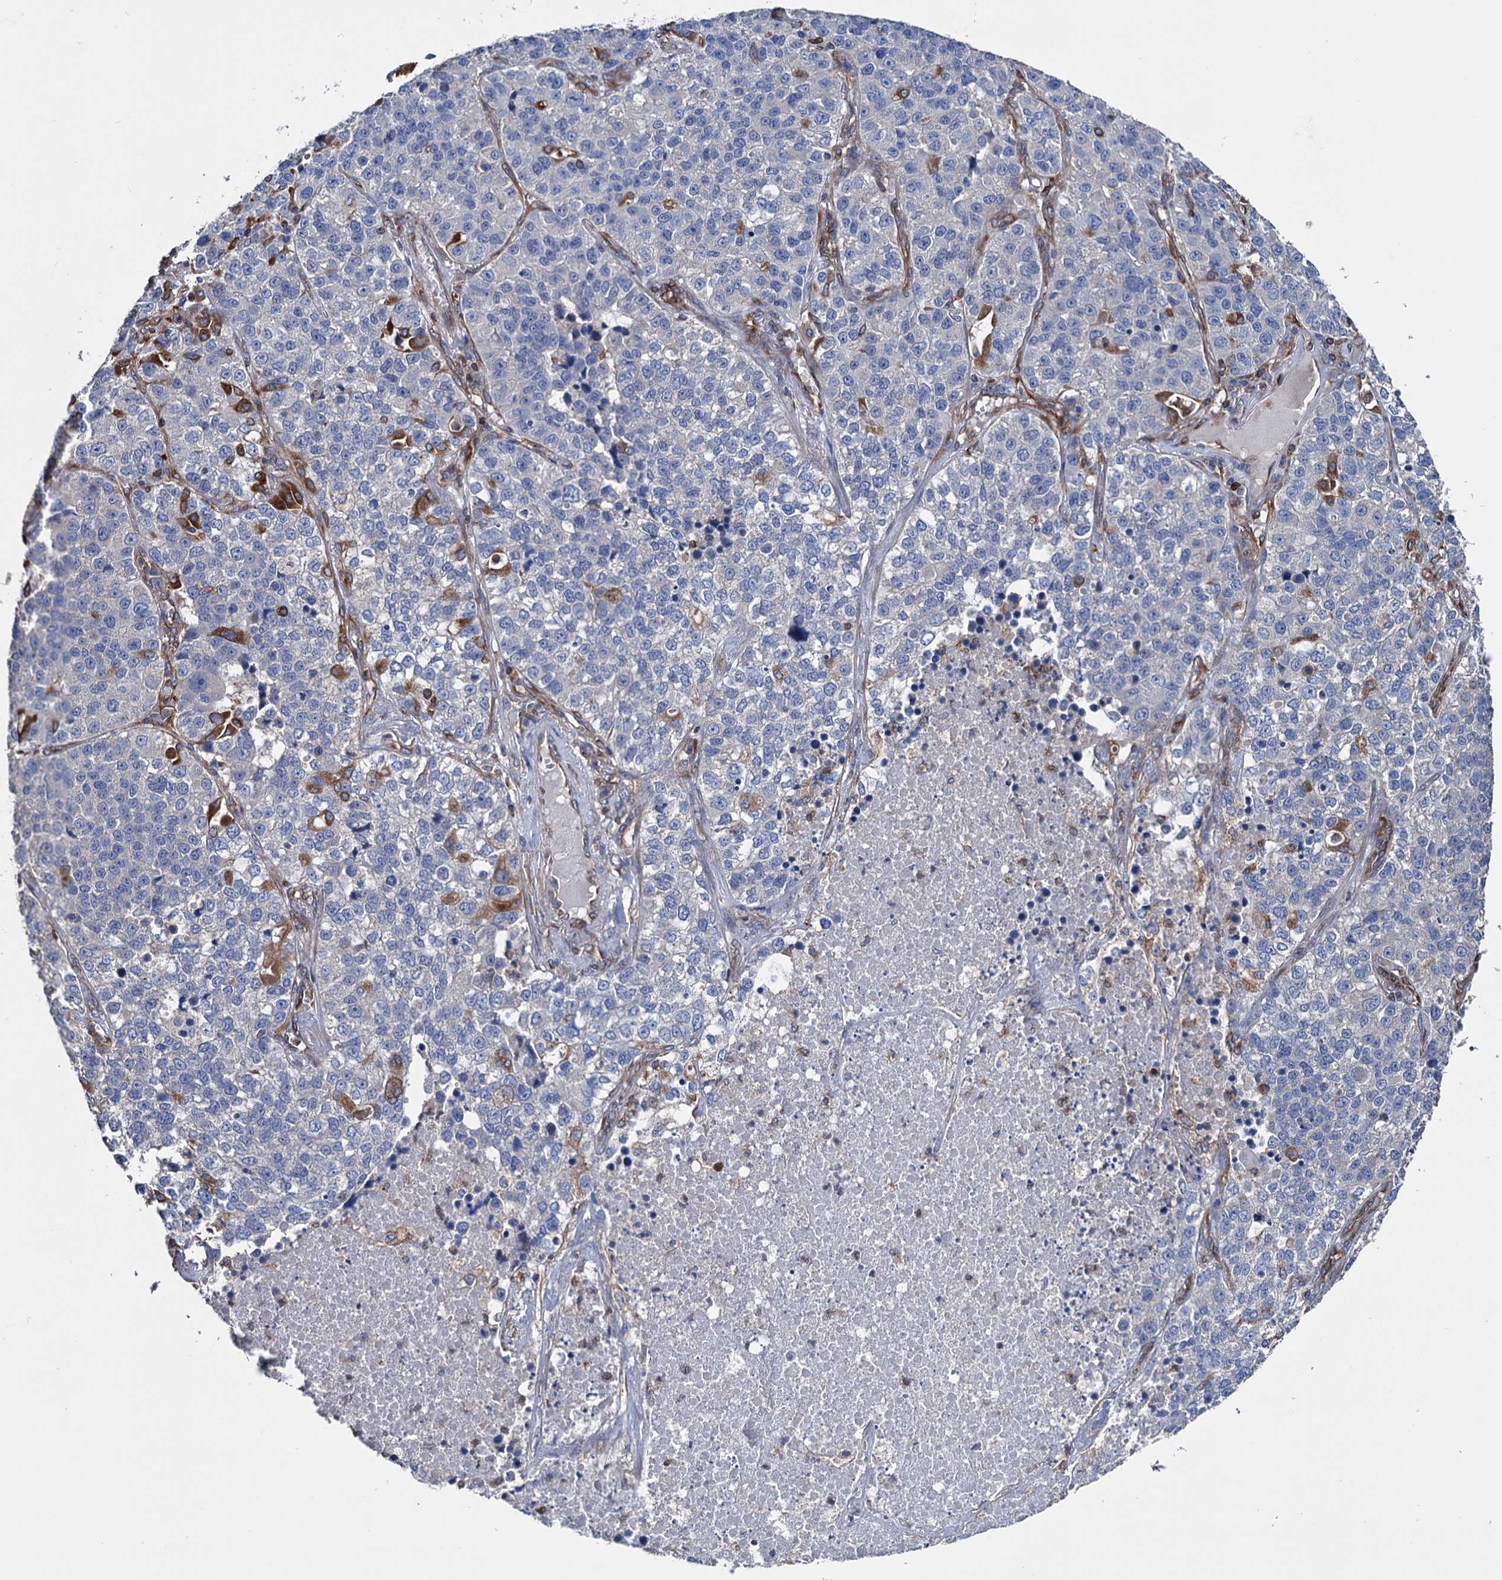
{"staining": {"intensity": "negative", "quantity": "none", "location": "none"}, "tissue": "lung cancer", "cell_type": "Tumor cells", "image_type": "cancer", "snomed": [{"axis": "morphology", "description": "Adenocarcinoma, NOS"}, {"axis": "topography", "description": "Lung"}], "caption": "This histopathology image is of lung adenocarcinoma stained with IHC to label a protein in brown with the nuclei are counter-stained blue. There is no staining in tumor cells.", "gene": "STING1", "patient": {"sex": "male", "age": 49}}